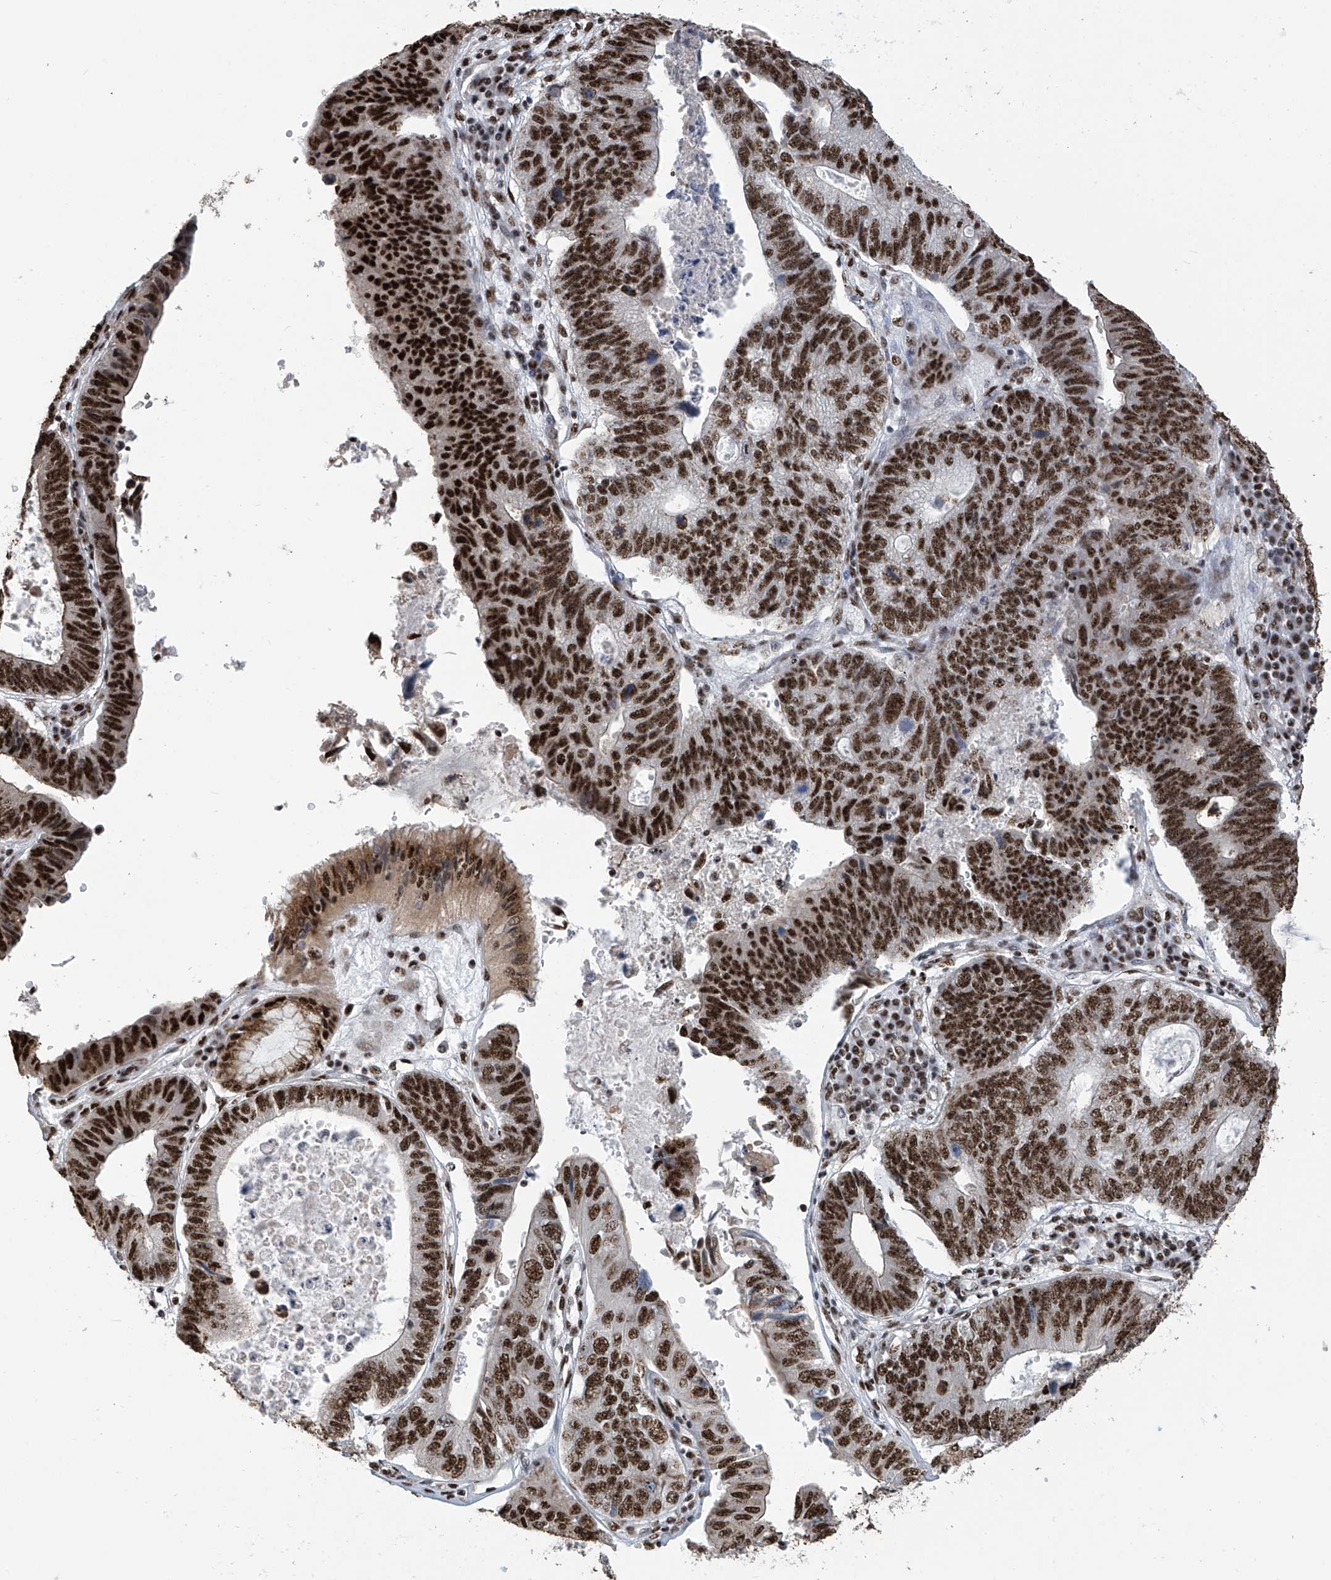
{"staining": {"intensity": "strong", "quantity": ">75%", "location": "nuclear"}, "tissue": "stomach cancer", "cell_type": "Tumor cells", "image_type": "cancer", "snomed": [{"axis": "morphology", "description": "Adenocarcinoma, NOS"}, {"axis": "topography", "description": "Stomach"}], "caption": "Tumor cells reveal strong nuclear positivity in approximately >75% of cells in stomach cancer.", "gene": "APLF", "patient": {"sex": "male", "age": 59}}